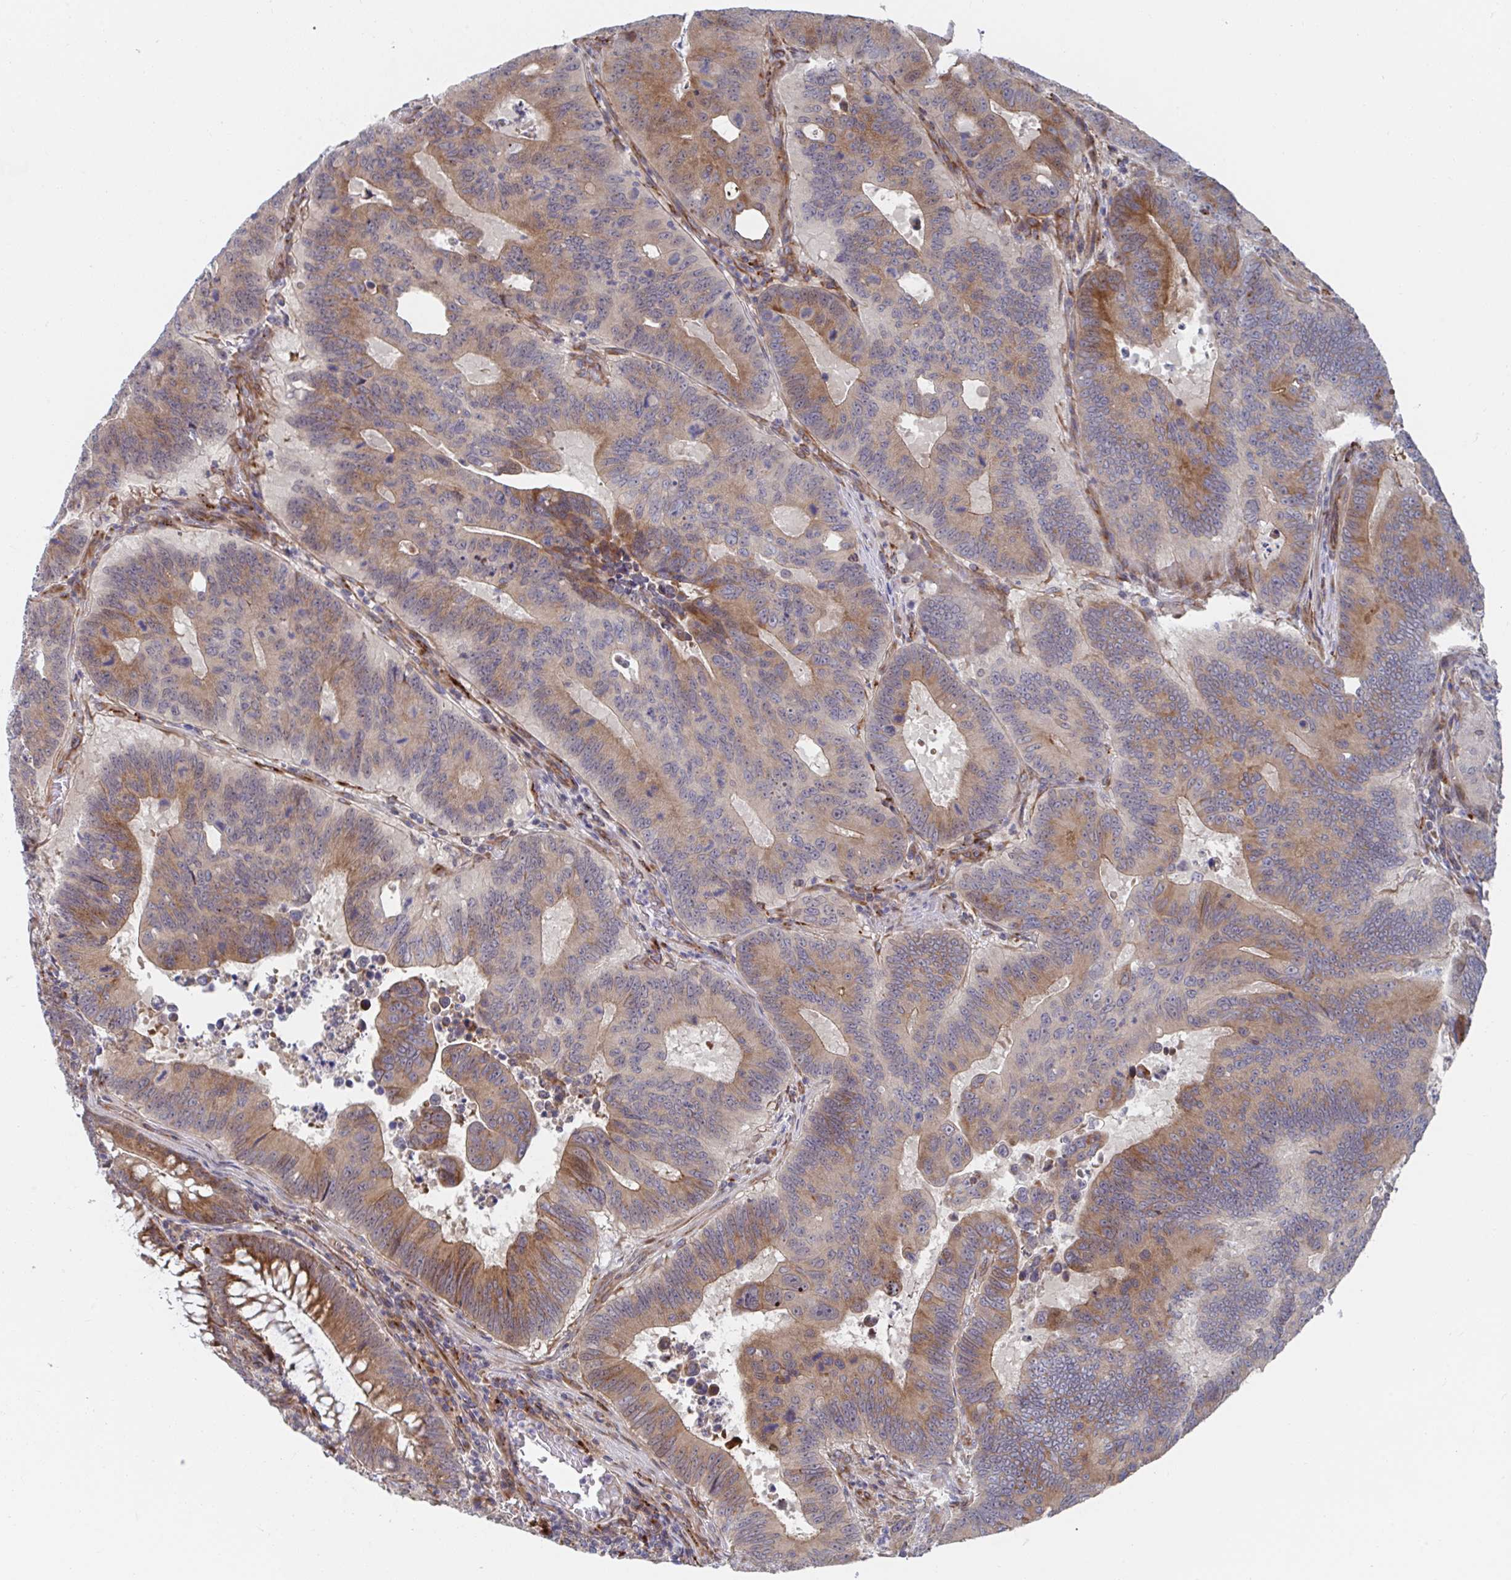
{"staining": {"intensity": "moderate", "quantity": "25%-75%", "location": "cytoplasmic/membranous"}, "tissue": "colorectal cancer", "cell_type": "Tumor cells", "image_type": "cancer", "snomed": [{"axis": "morphology", "description": "Adenocarcinoma, NOS"}, {"axis": "topography", "description": "Colon"}], "caption": "Tumor cells demonstrate moderate cytoplasmic/membranous staining in about 25%-75% of cells in colorectal cancer (adenocarcinoma).", "gene": "FJX1", "patient": {"sex": "male", "age": 62}}